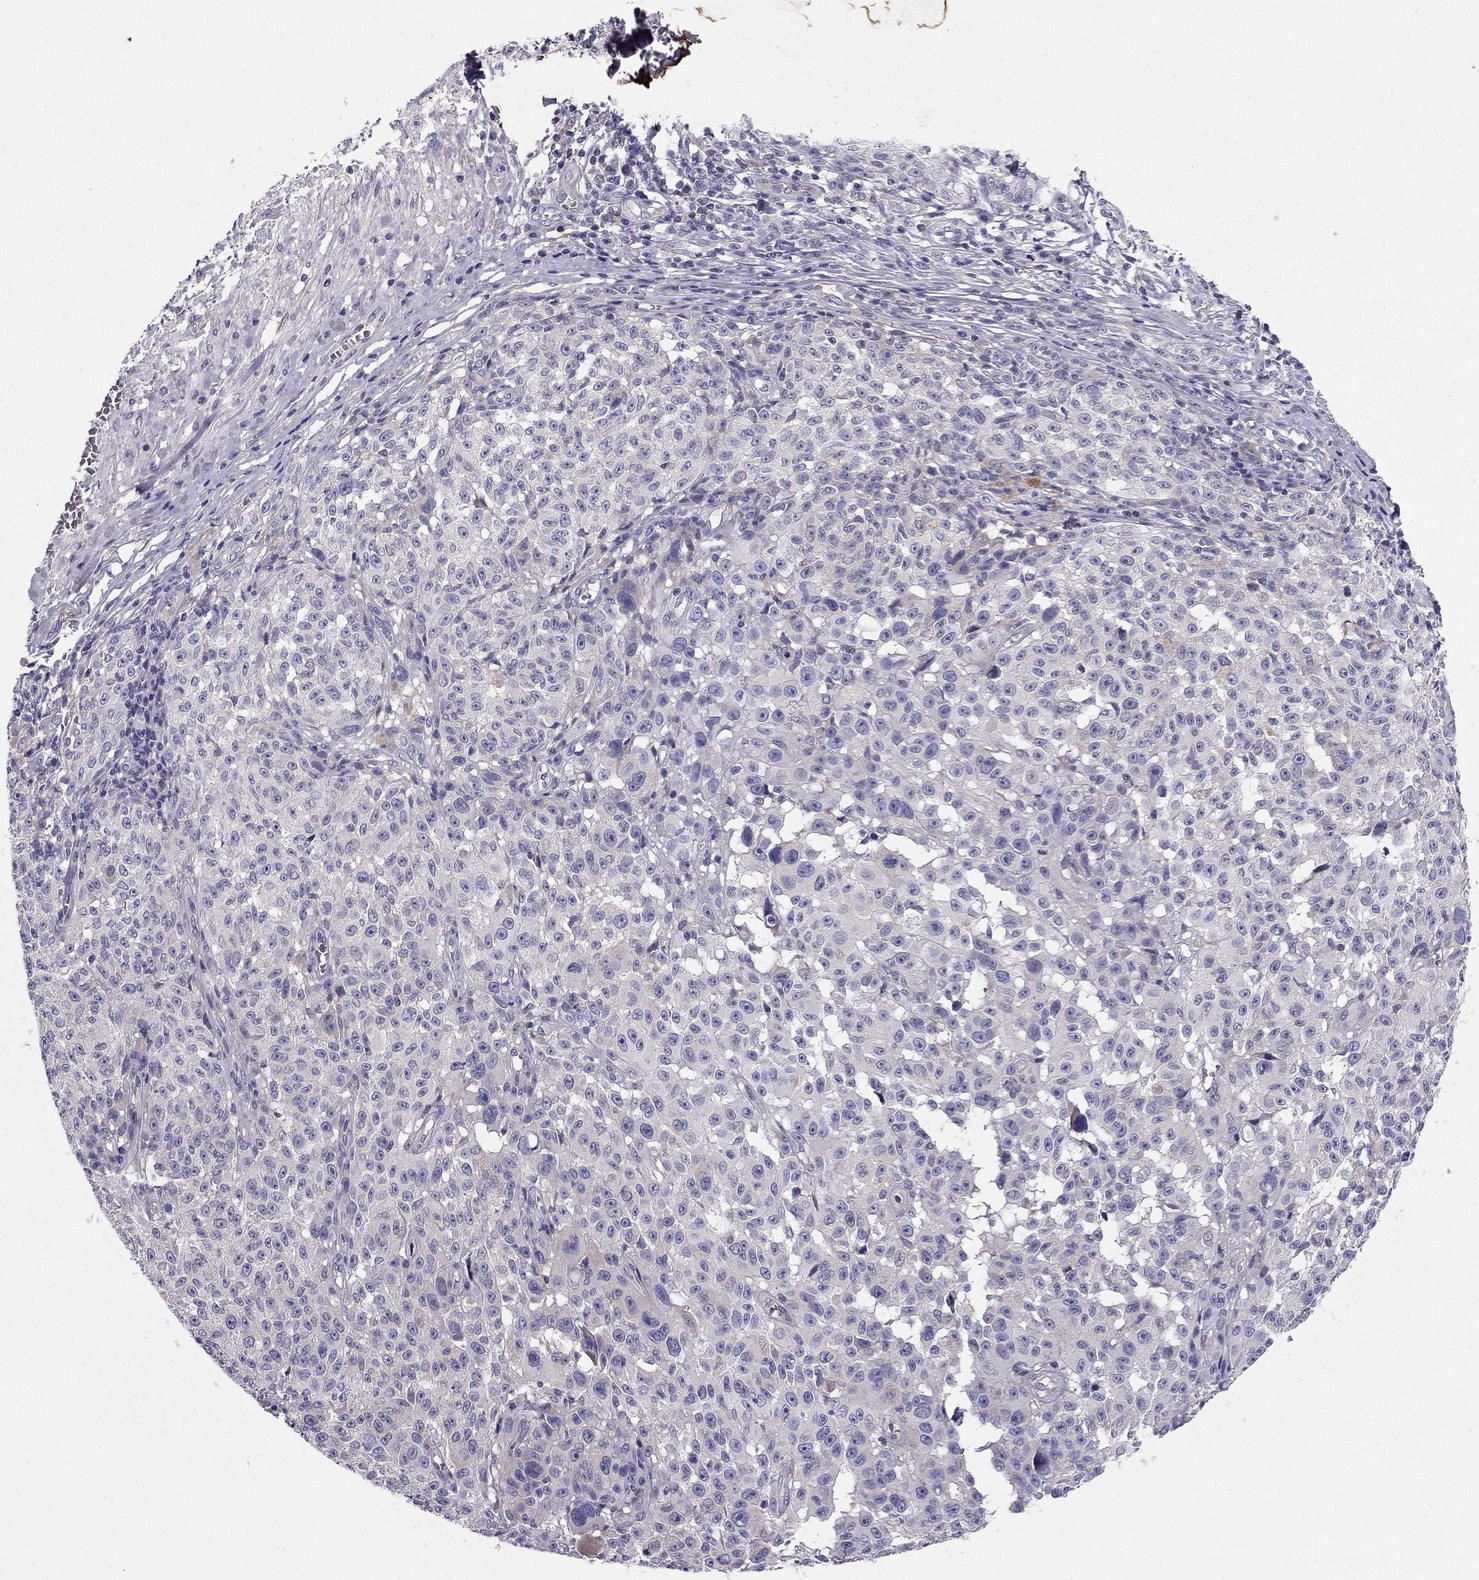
{"staining": {"intensity": "negative", "quantity": "none", "location": "none"}, "tissue": "melanoma", "cell_type": "Tumor cells", "image_type": "cancer", "snomed": [{"axis": "morphology", "description": "Malignant melanoma, NOS"}, {"axis": "topography", "description": "Skin"}], "caption": "The immunohistochemistry (IHC) image has no significant positivity in tumor cells of malignant melanoma tissue. (Brightfield microscopy of DAB immunohistochemistry (IHC) at high magnification).", "gene": "SYT5", "patient": {"sex": "female", "age": 82}}